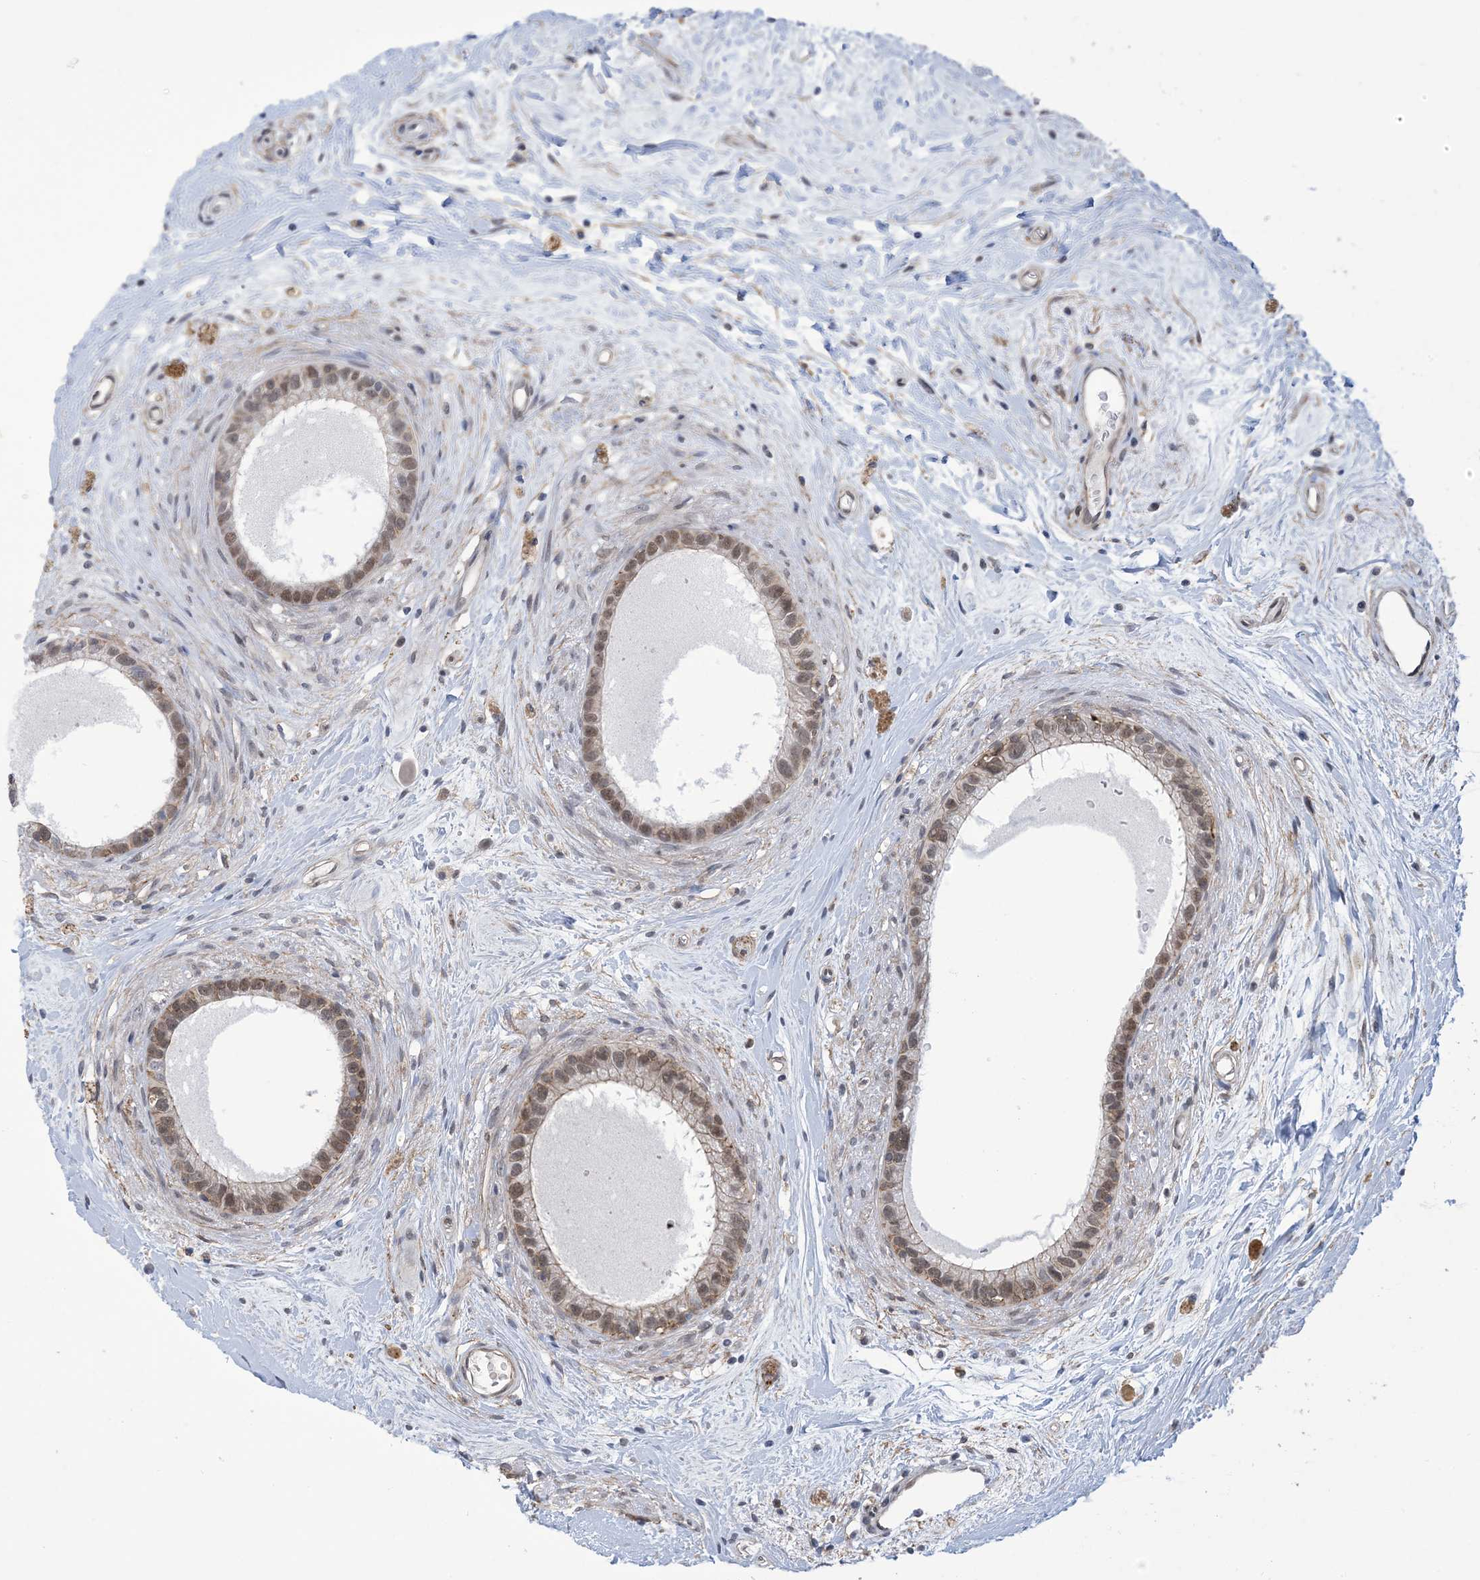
{"staining": {"intensity": "moderate", "quantity": "25%-75%", "location": "nuclear"}, "tissue": "epididymis", "cell_type": "Glandular cells", "image_type": "normal", "snomed": [{"axis": "morphology", "description": "Normal tissue, NOS"}, {"axis": "topography", "description": "Epididymis"}], "caption": "The immunohistochemical stain labels moderate nuclear expression in glandular cells of normal epididymis. (DAB IHC with brightfield microscopy, high magnification).", "gene": "ZNF8", "patient": {"sex": "male", "age": 80}}